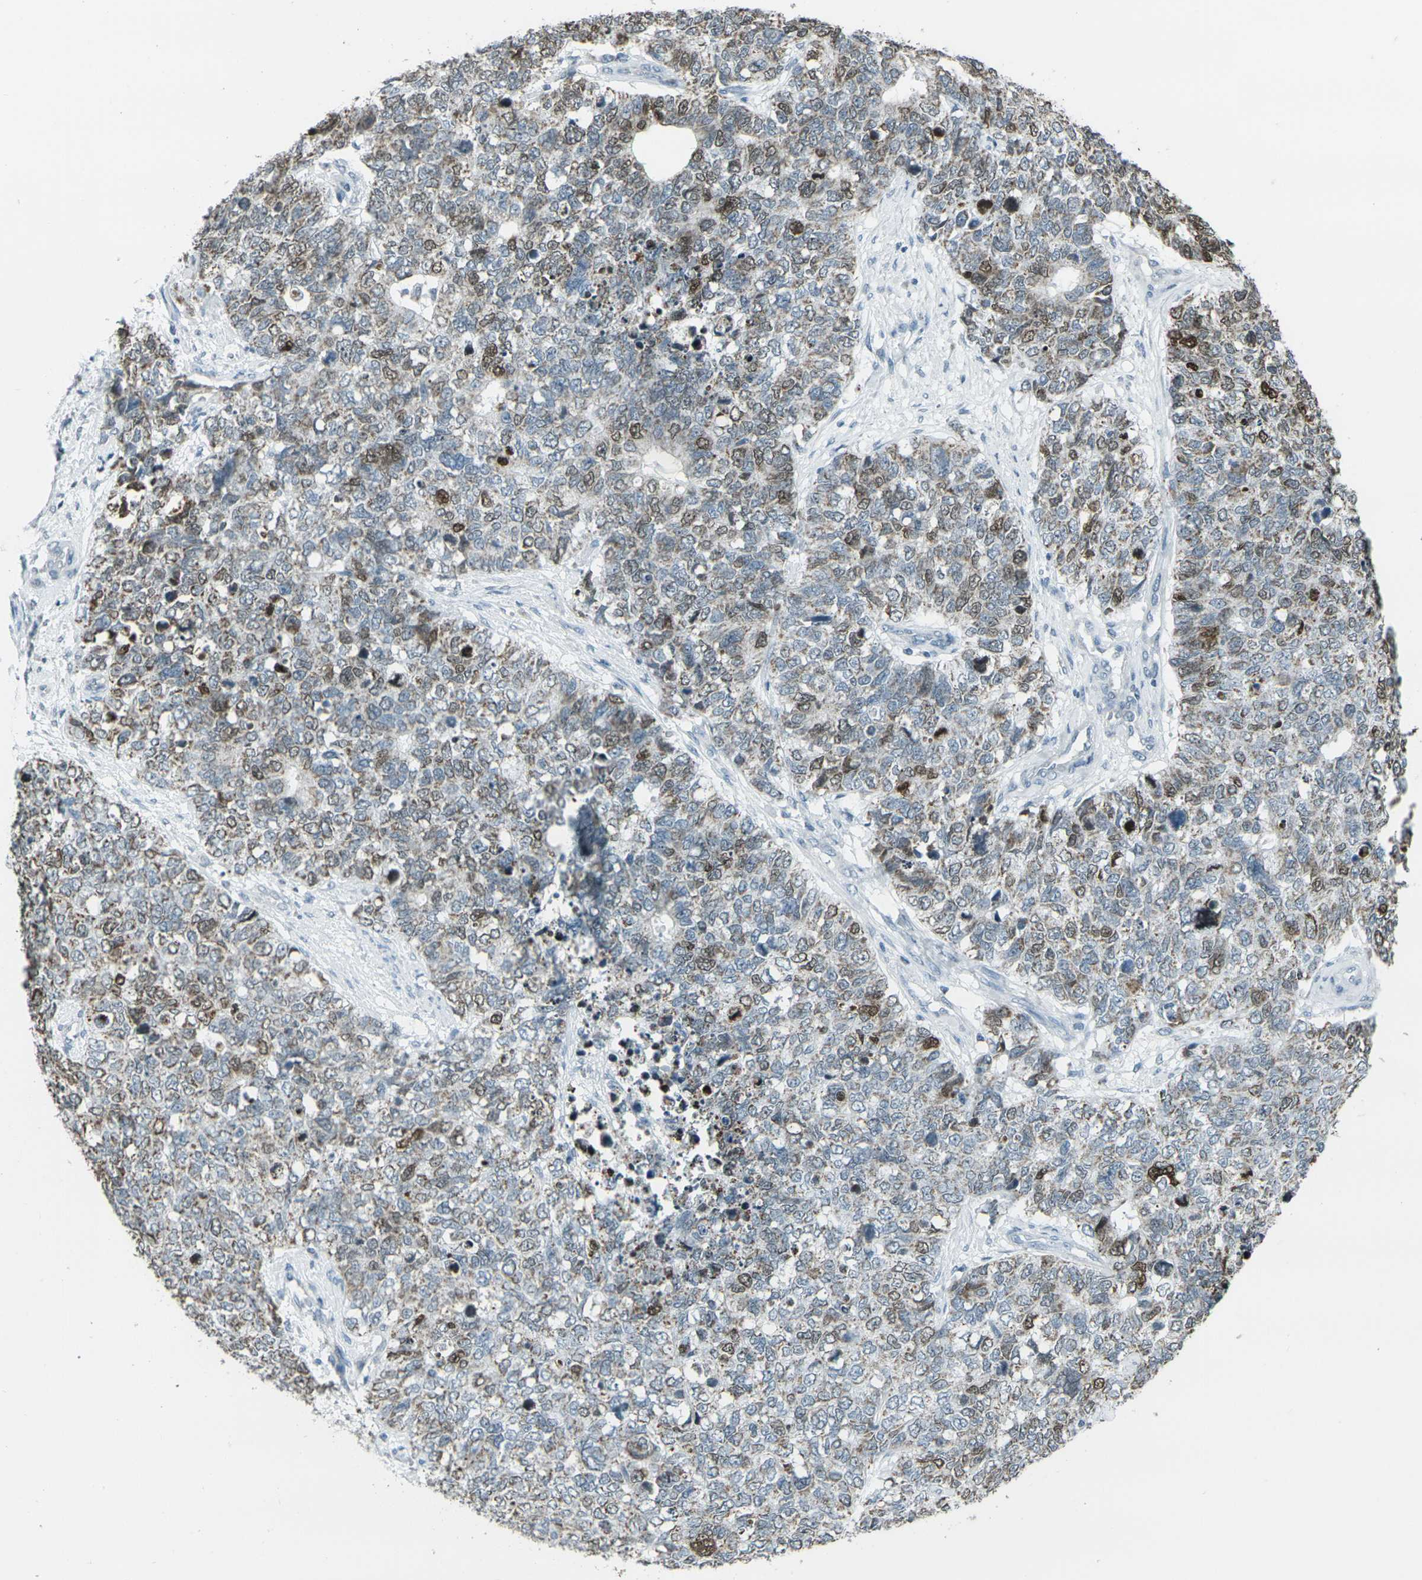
{"staining": {"intensity": "moderate", "quantity": "25%-75%", "location": "cytoplasmic/membranous,nuclear"}, "tissue": "cervical cancer", "cell_type": "Tumor cells", "image_type": "cancer", "snomed": [{"axis": "morphology", "description": "Squamous cell carcinoma, NOS"}, {"axis": "topography", "description": "Cervix"}], "caption": "Moderate cytoplasmic/membranous and nuclear positivity is seen in about 25%-75% of tumor cells in cervical cancer (squamous cell carcinoma).", "gene": "H2BC1", "patient": {"sex": "female", "age": 63}}